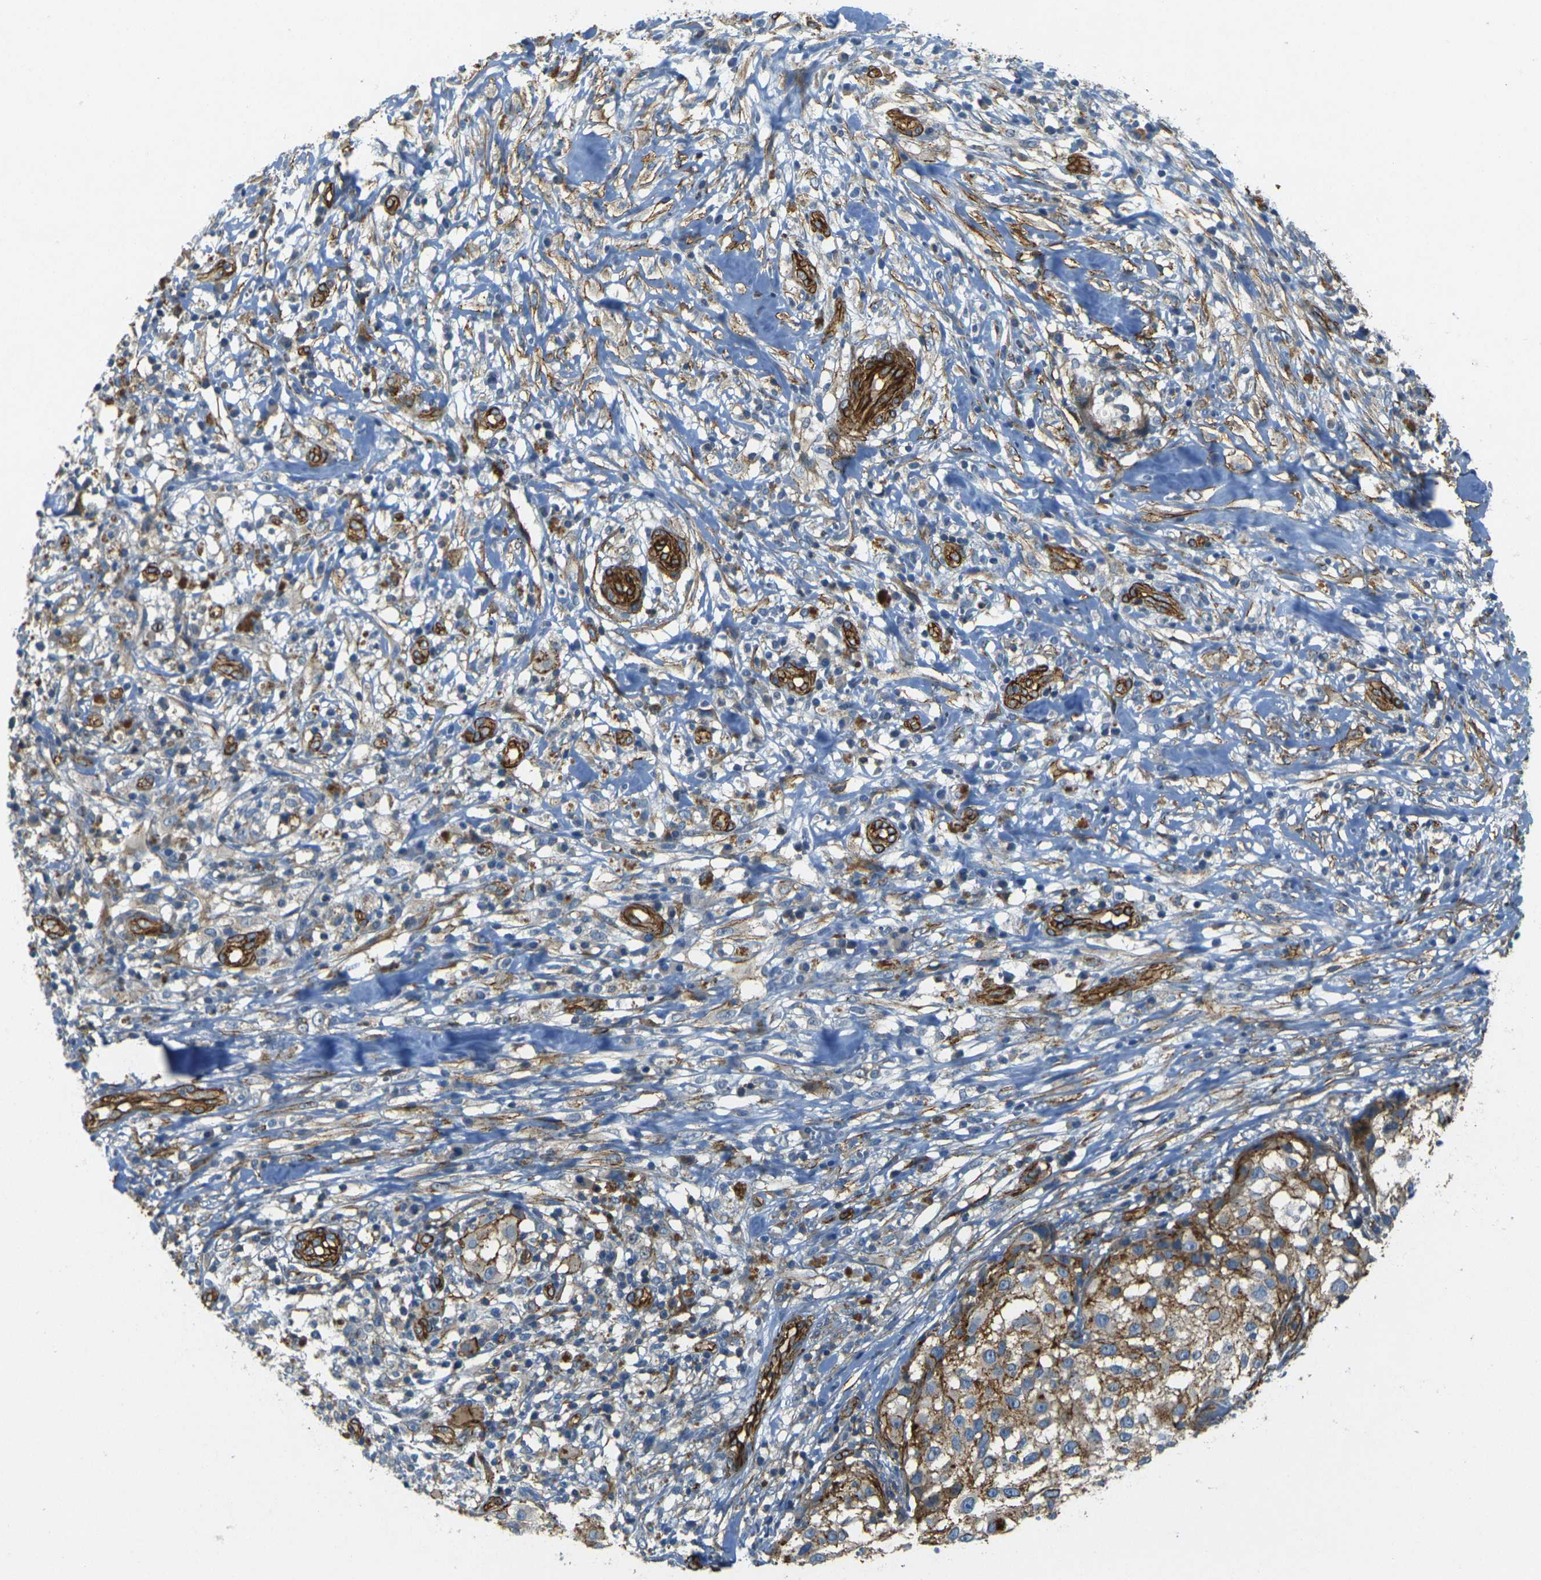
{"staining": {"intensity": "moderate", "quantity": ">75%", "location": "cytoplasmic/membranous"}, "tissue": "melanoma", "cell_type": "Tumor cells", "image_type": "cancer", "snomed": [{"axis": "morphology", "description": "Necrosis, NOS"}, {"axis": "morphology", "description": "Malignant melanoma, NOS"}, {"axis": "topography", "description": "Skin"}], "caption": "Melanoma was stained to show a protein in brown. There is medium levels of moderate cytoplasmic/membranous positivity in approximately >75% of tumor cells.", "gene": "EPHA7", "patient": {"sex": "female", "age": 87}}